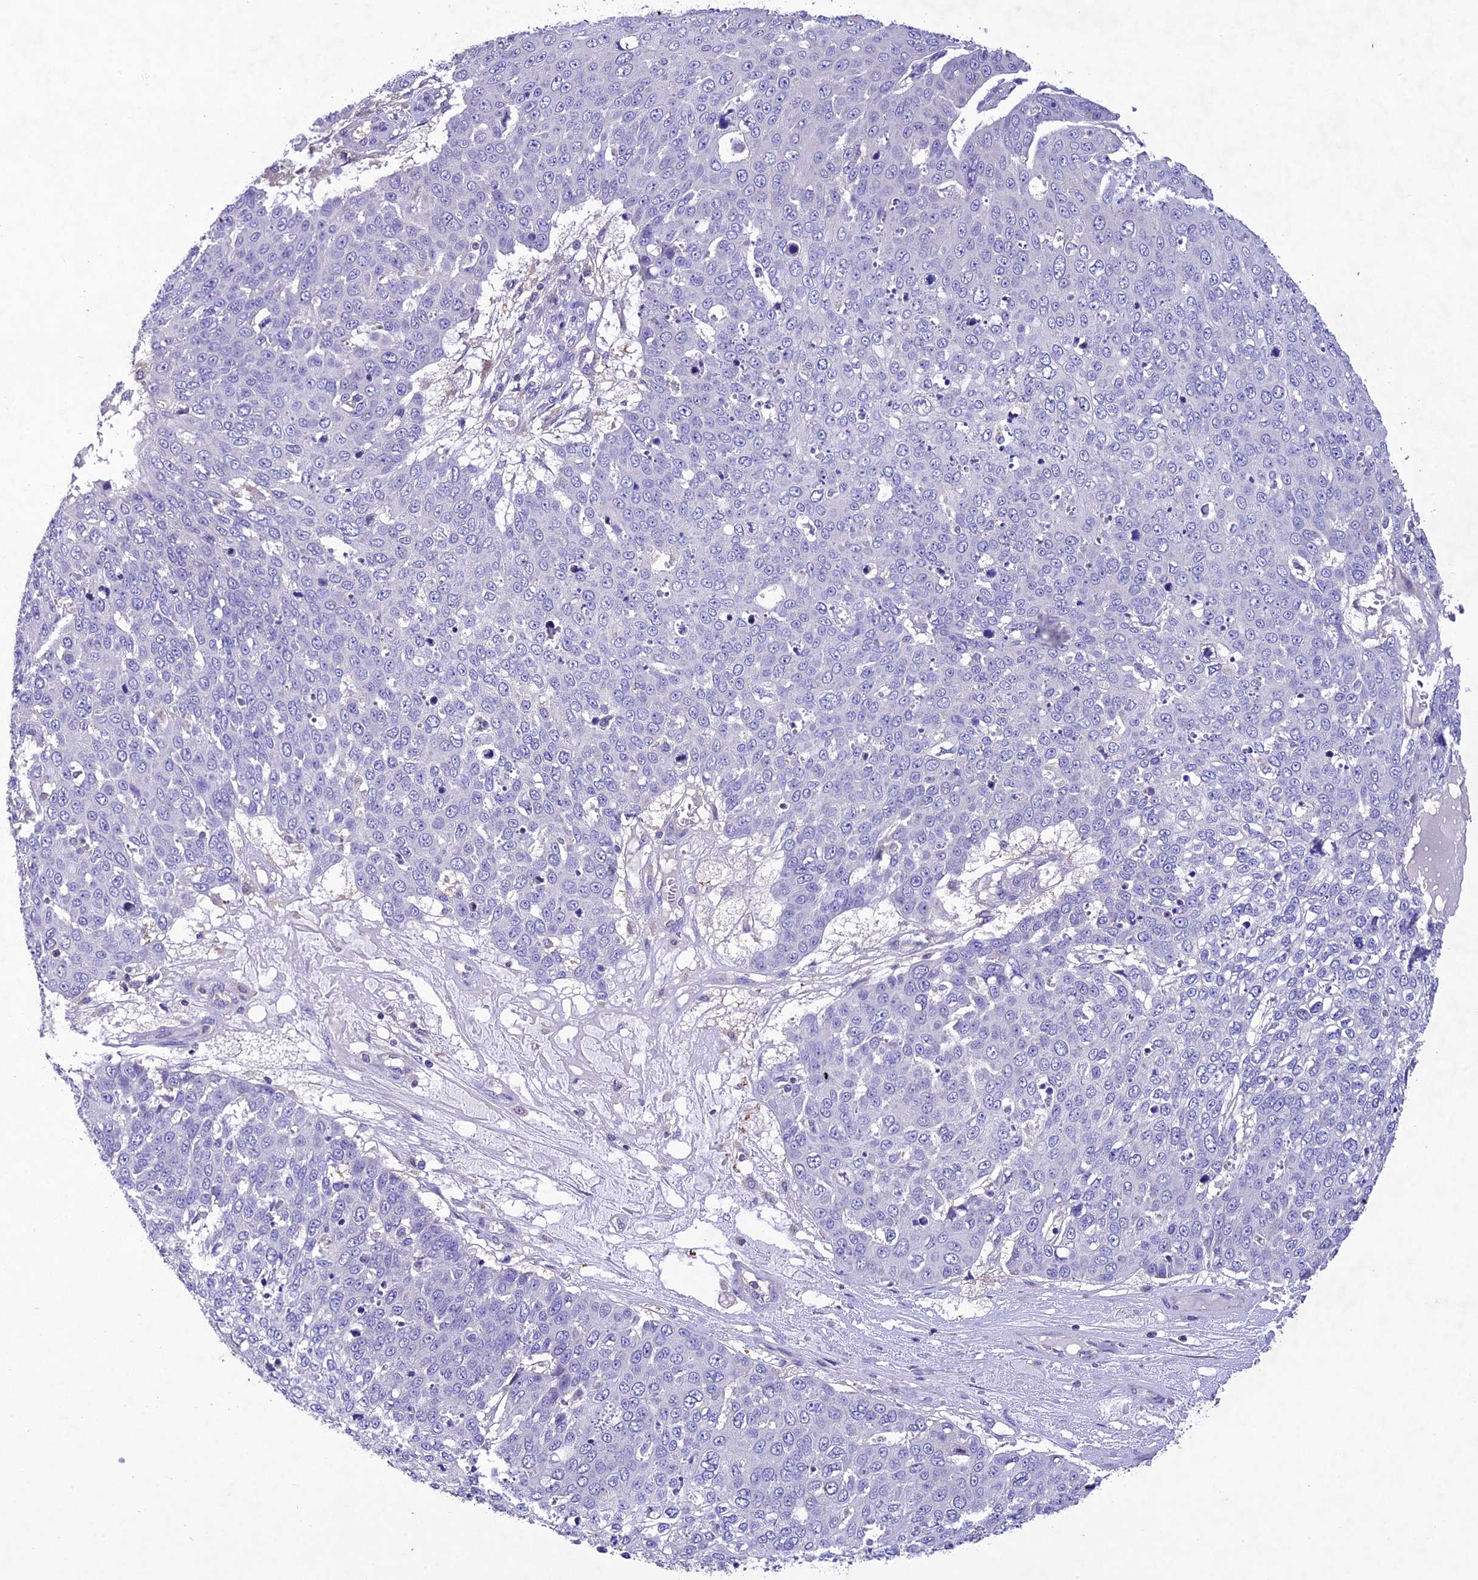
{"staining": {"intensity": "negative", "quantity": "none", "location": "none"}, "tissue": "skin cancer", "cell_type": "Tumor cells", "image_type": "cancer", "snomed": [{"axis": "morphology", "description": "Squamous cell carcinoma, NOS"}, {"axis": "topography", "description": "Skin"}], "caption": "Tumor cells show no significant protein expression in skin squamous cell carcinoma.", "gene": "SNX24", "patient": {"sex": "male", "age": 71}}